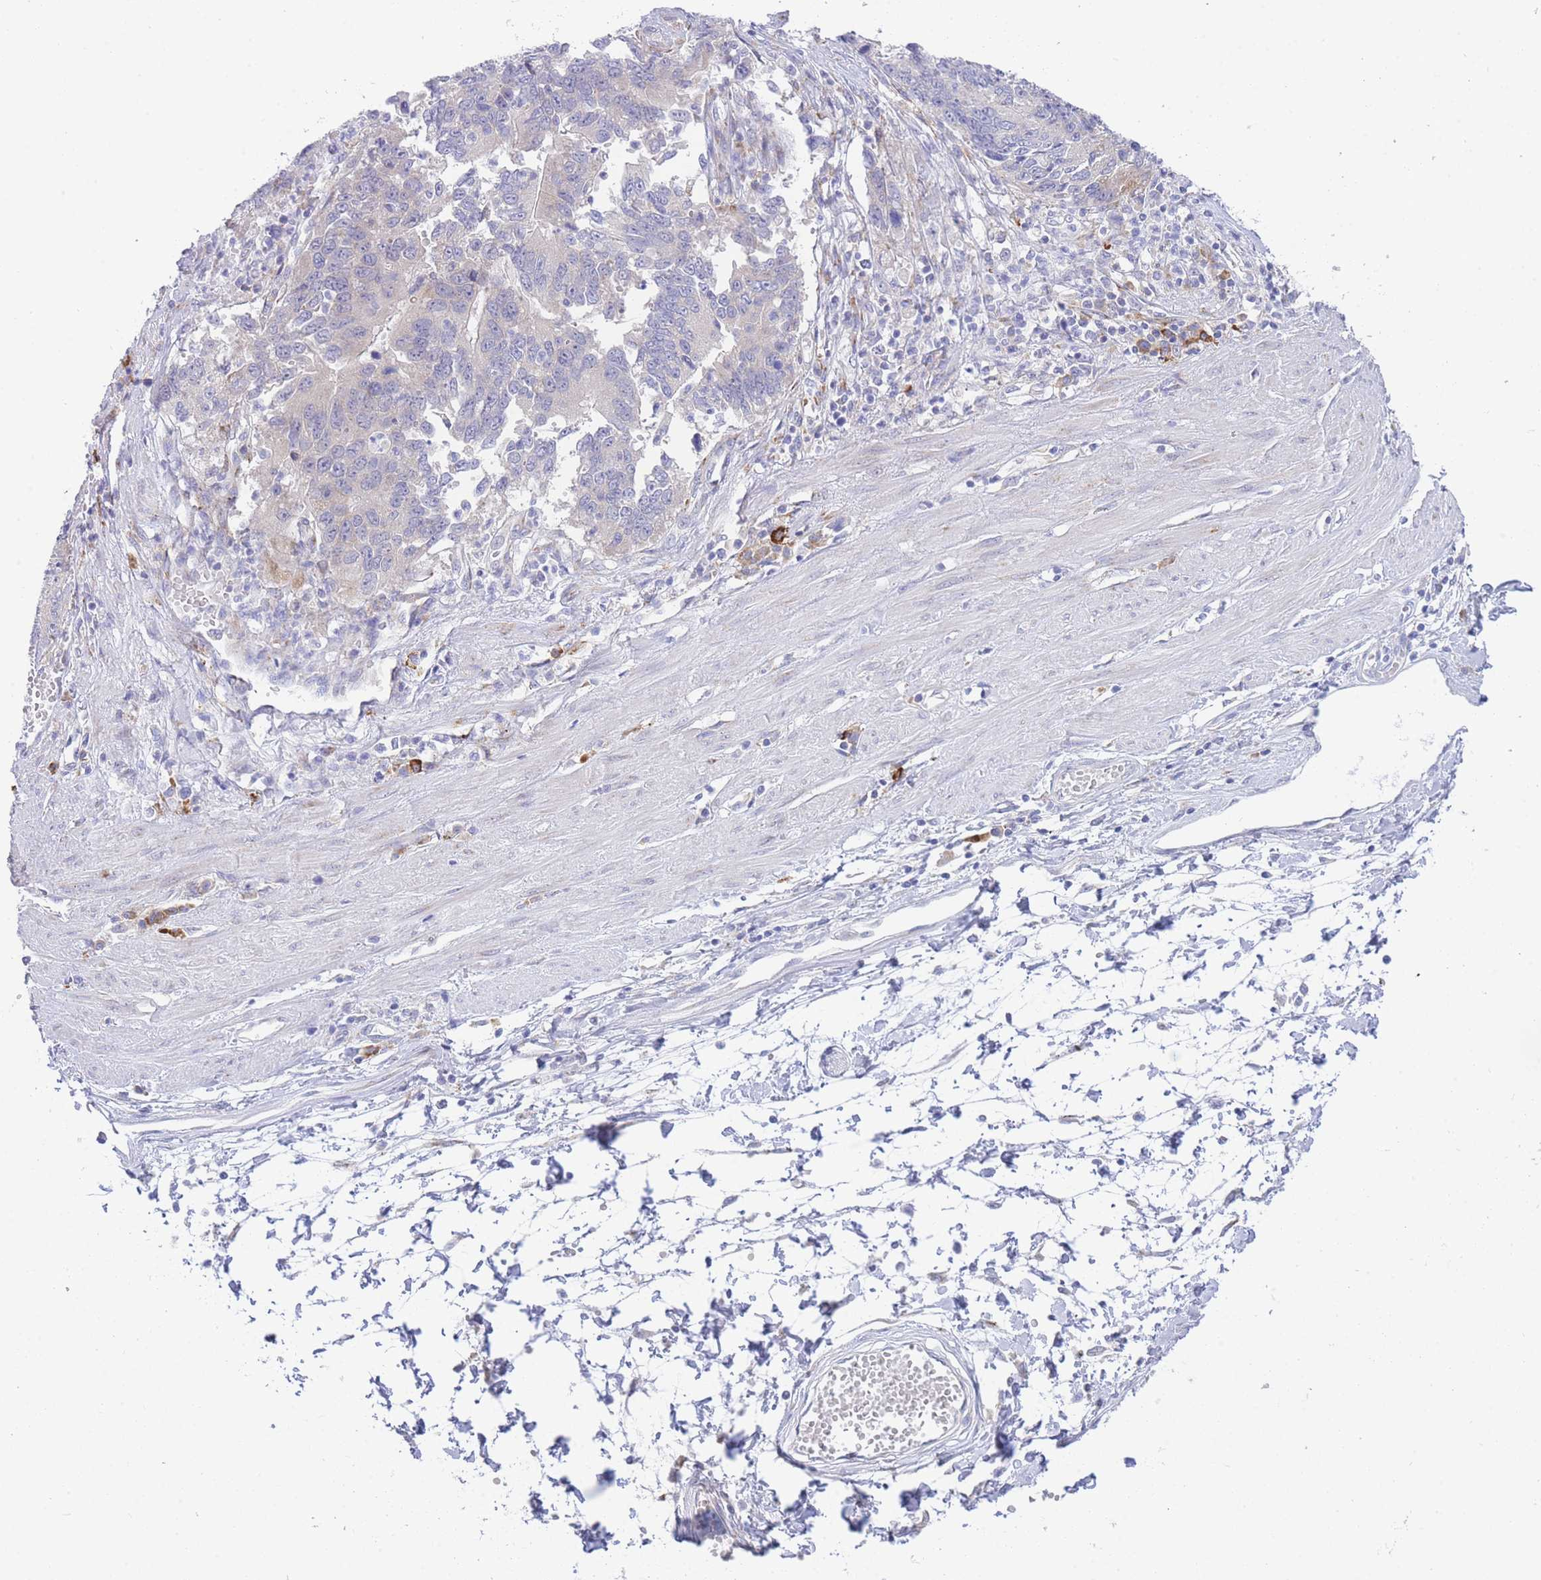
{"staining": {"intensity": "negative", "quantity": "none", "location": "none"}, "tissue": "stomach cancer", "cell_type": "Tumor cells", "image_type": "cancer", "snomed": [{"axis": "morphology", "description": "Adenocarcinoma, NOS"}, {"axis": "topography", "description": "Stomach"}], "caption": "High magnification brightfield microscopy of stomach adenocarcinoma stained with DAB (3,3'-diaminobenzidine) (brown) and counterstained with hematoxylin (blue): tumor cells show no significant staining. (Brightfield microscopy of DAB (3,3'-diaminobenzidine) immunohistochemistry (IHC) at high magnification).", "gene": "ZNF510", "patient": {"sex": "male", "age": 59}}